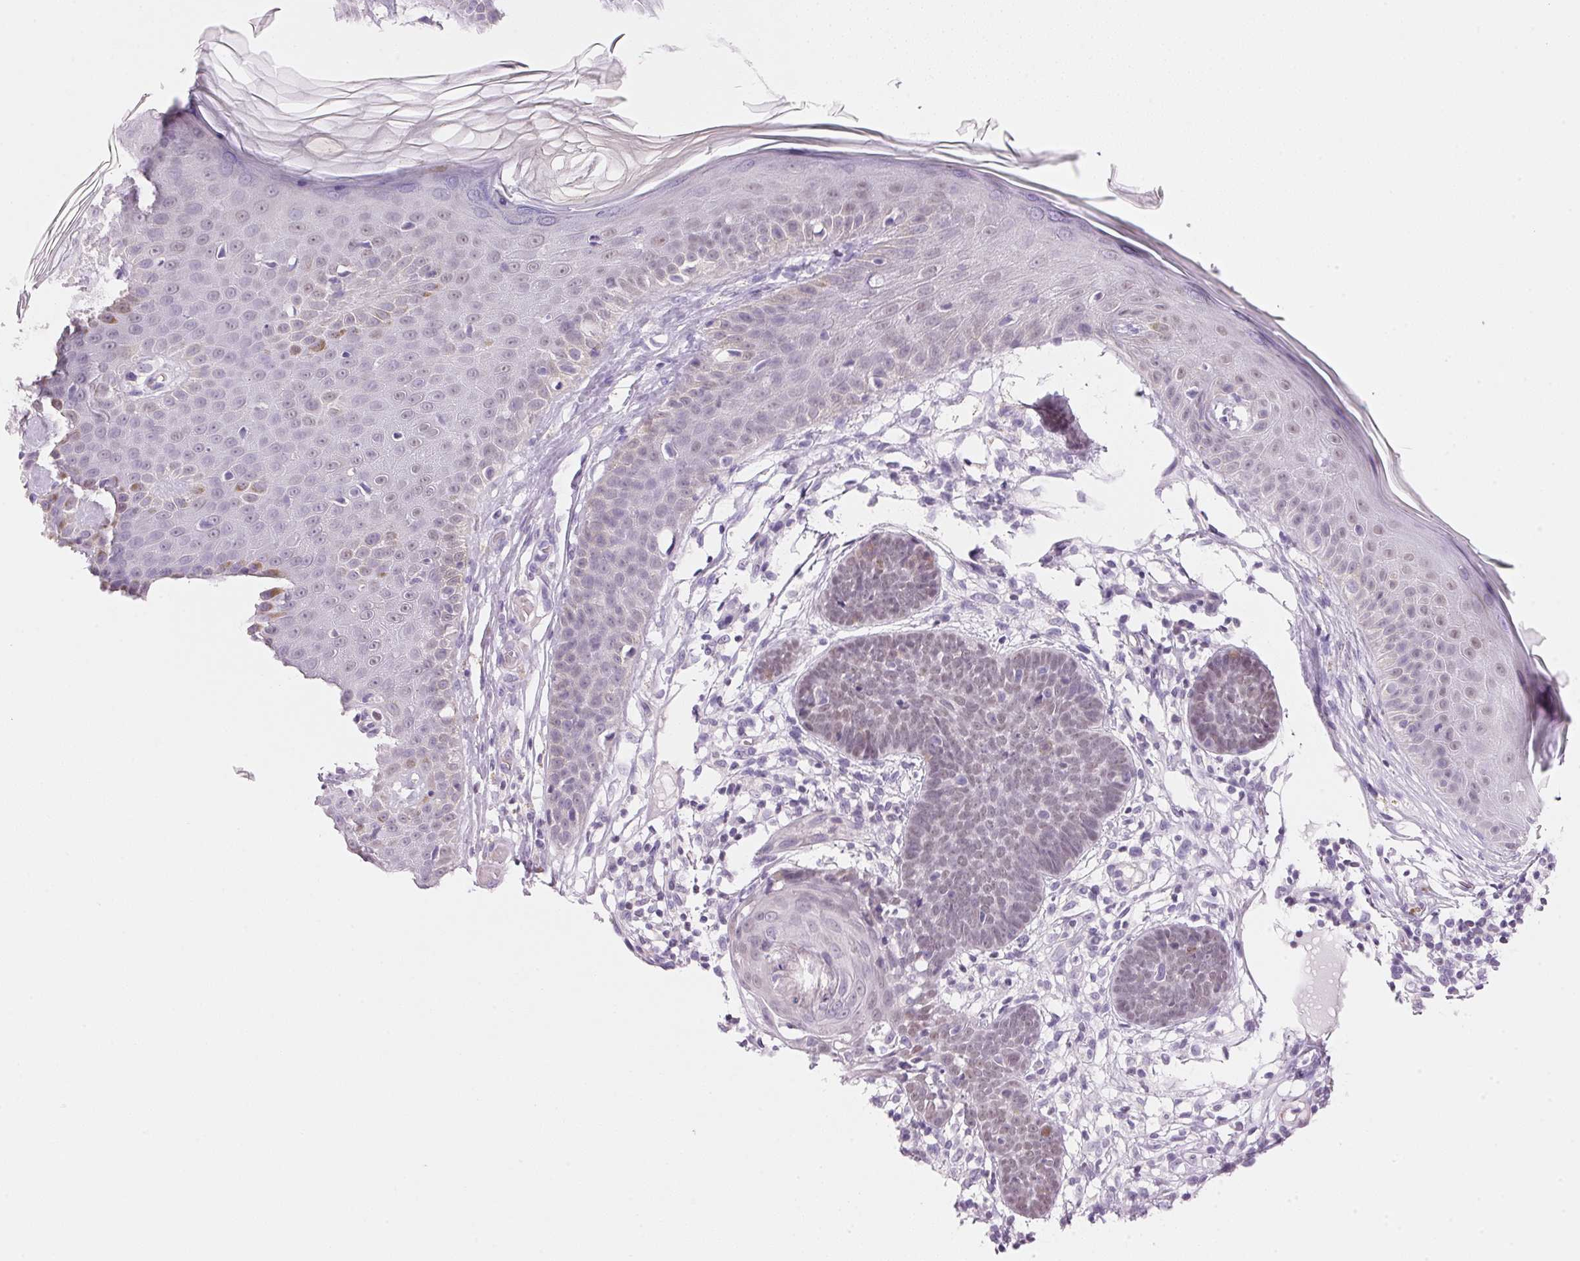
{"staining": {"intensity": "weak", "quantity": "25%-75%", "location": "nuclear"}, "tissue": "skin cancer", "cell_type": "Tumor cells", "image_type": "cancer", "snomed": [{"axis": "morphology", "description": "Basal cell carcinoma"}, {"axis": "topography", "description": "Skin"}], "caption": "Skin cancer stained with DAB IHC demonstrates low levels of weak nuclear staining in approximately 25%-75% of tumor cells.", "gene": "CYP11B1", "patient": {"sex": "male", "age": 85}}